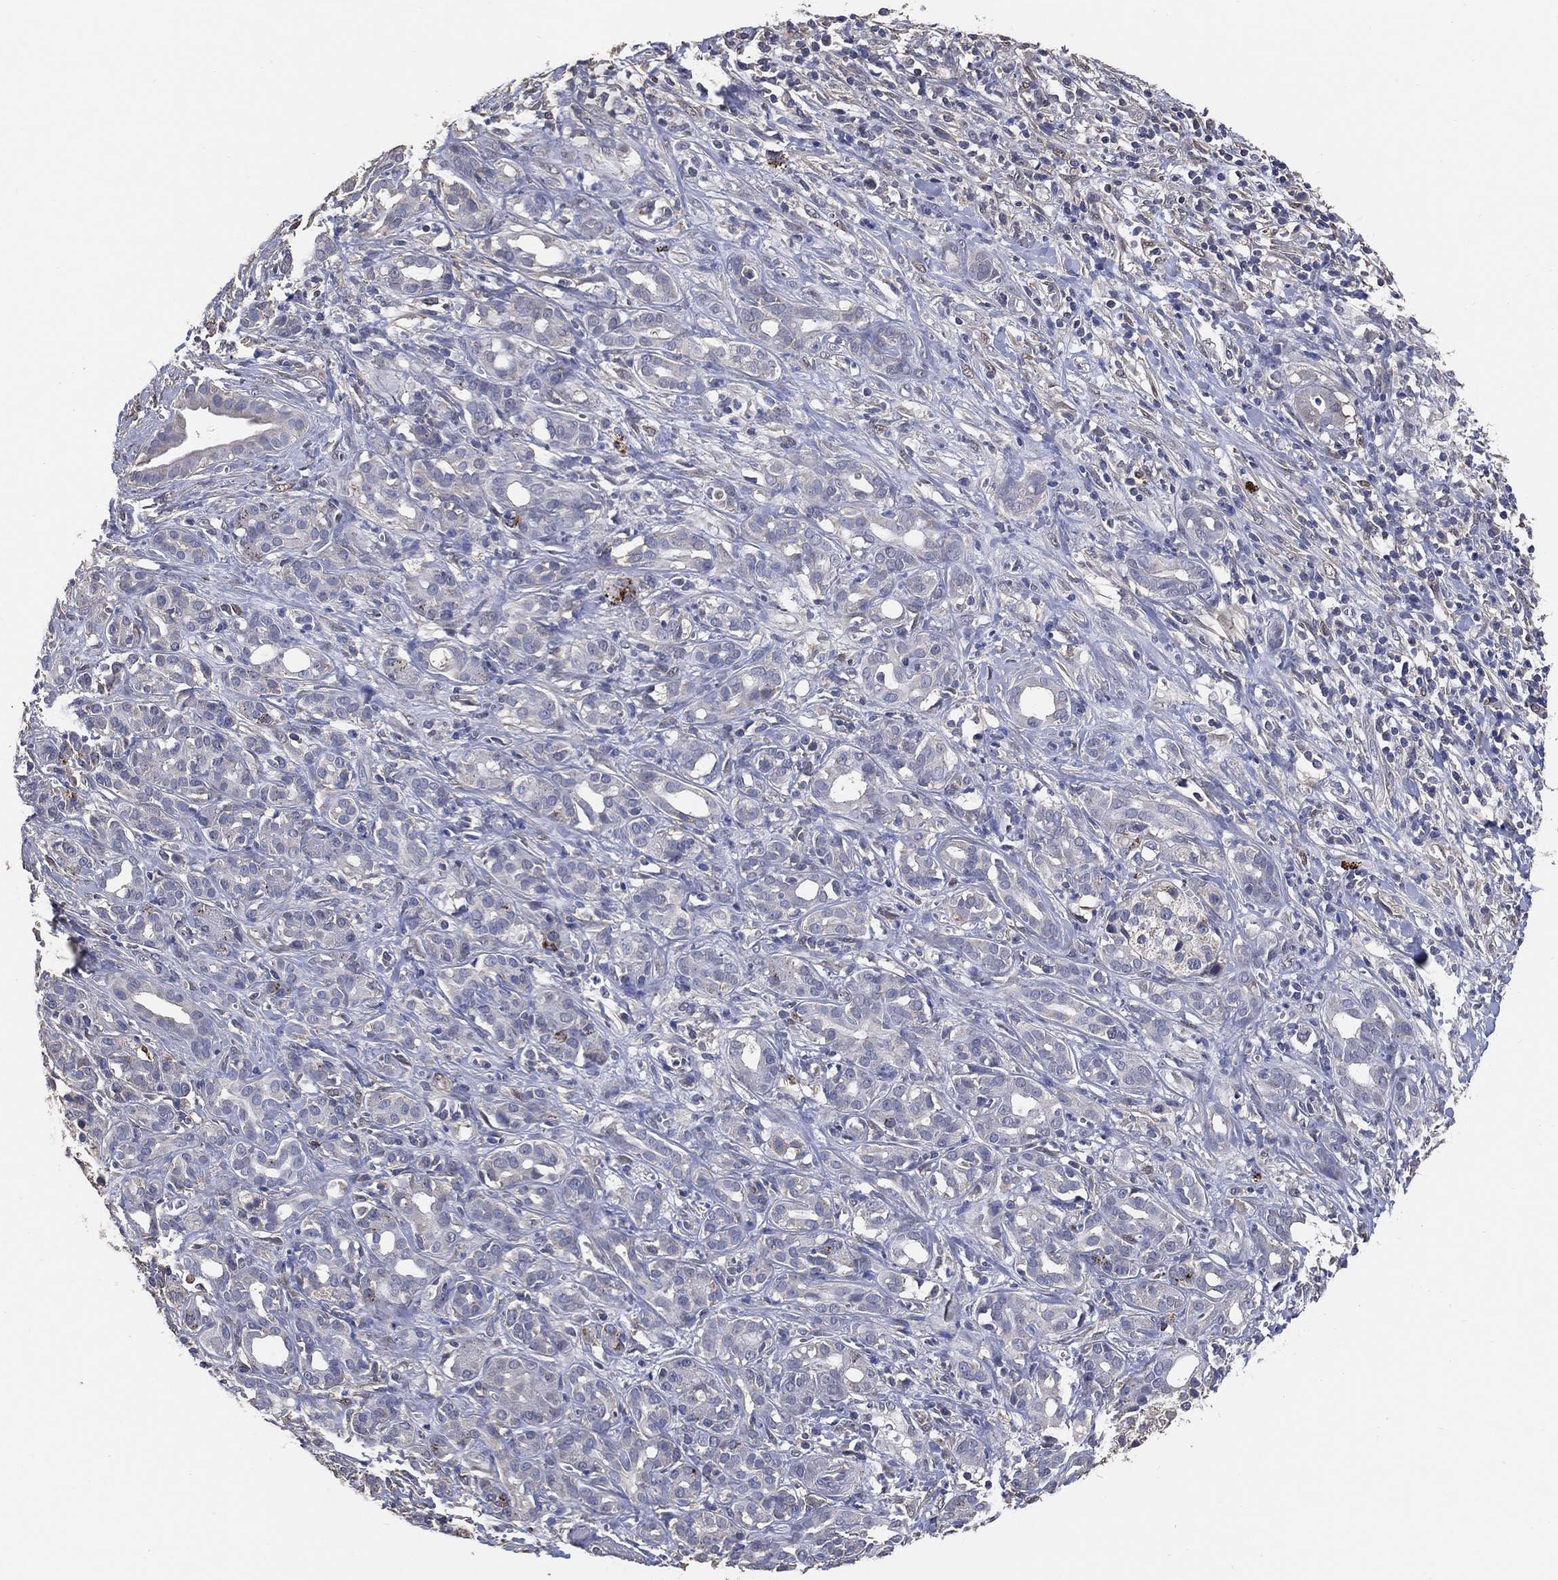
{"staining": {"intensity": "negative", "quantity": "none", "location": "none"}, "tissue": "pancreatic cancer", "cell_type": "Tumor cells", "image_type": "cancer", "snomed": [{"axis": "morphology", "description": "Adenocarcinoma, NOS"}, {"axis": "topography", "description": "Pancreas"}], "caption": "Immunohistochemistry of pancreatic cancer (adenocarcinoma) demonstrates no staining in tumor cells. (Stains: DAB (3,3'-diaminobenzidine) immunohistochemistry with hematoxylin counter stain, Microscopy: brightfield microscopy at high magnification).", "gene": "KLK5", "patient": {"sex": "male", "age": 61}}